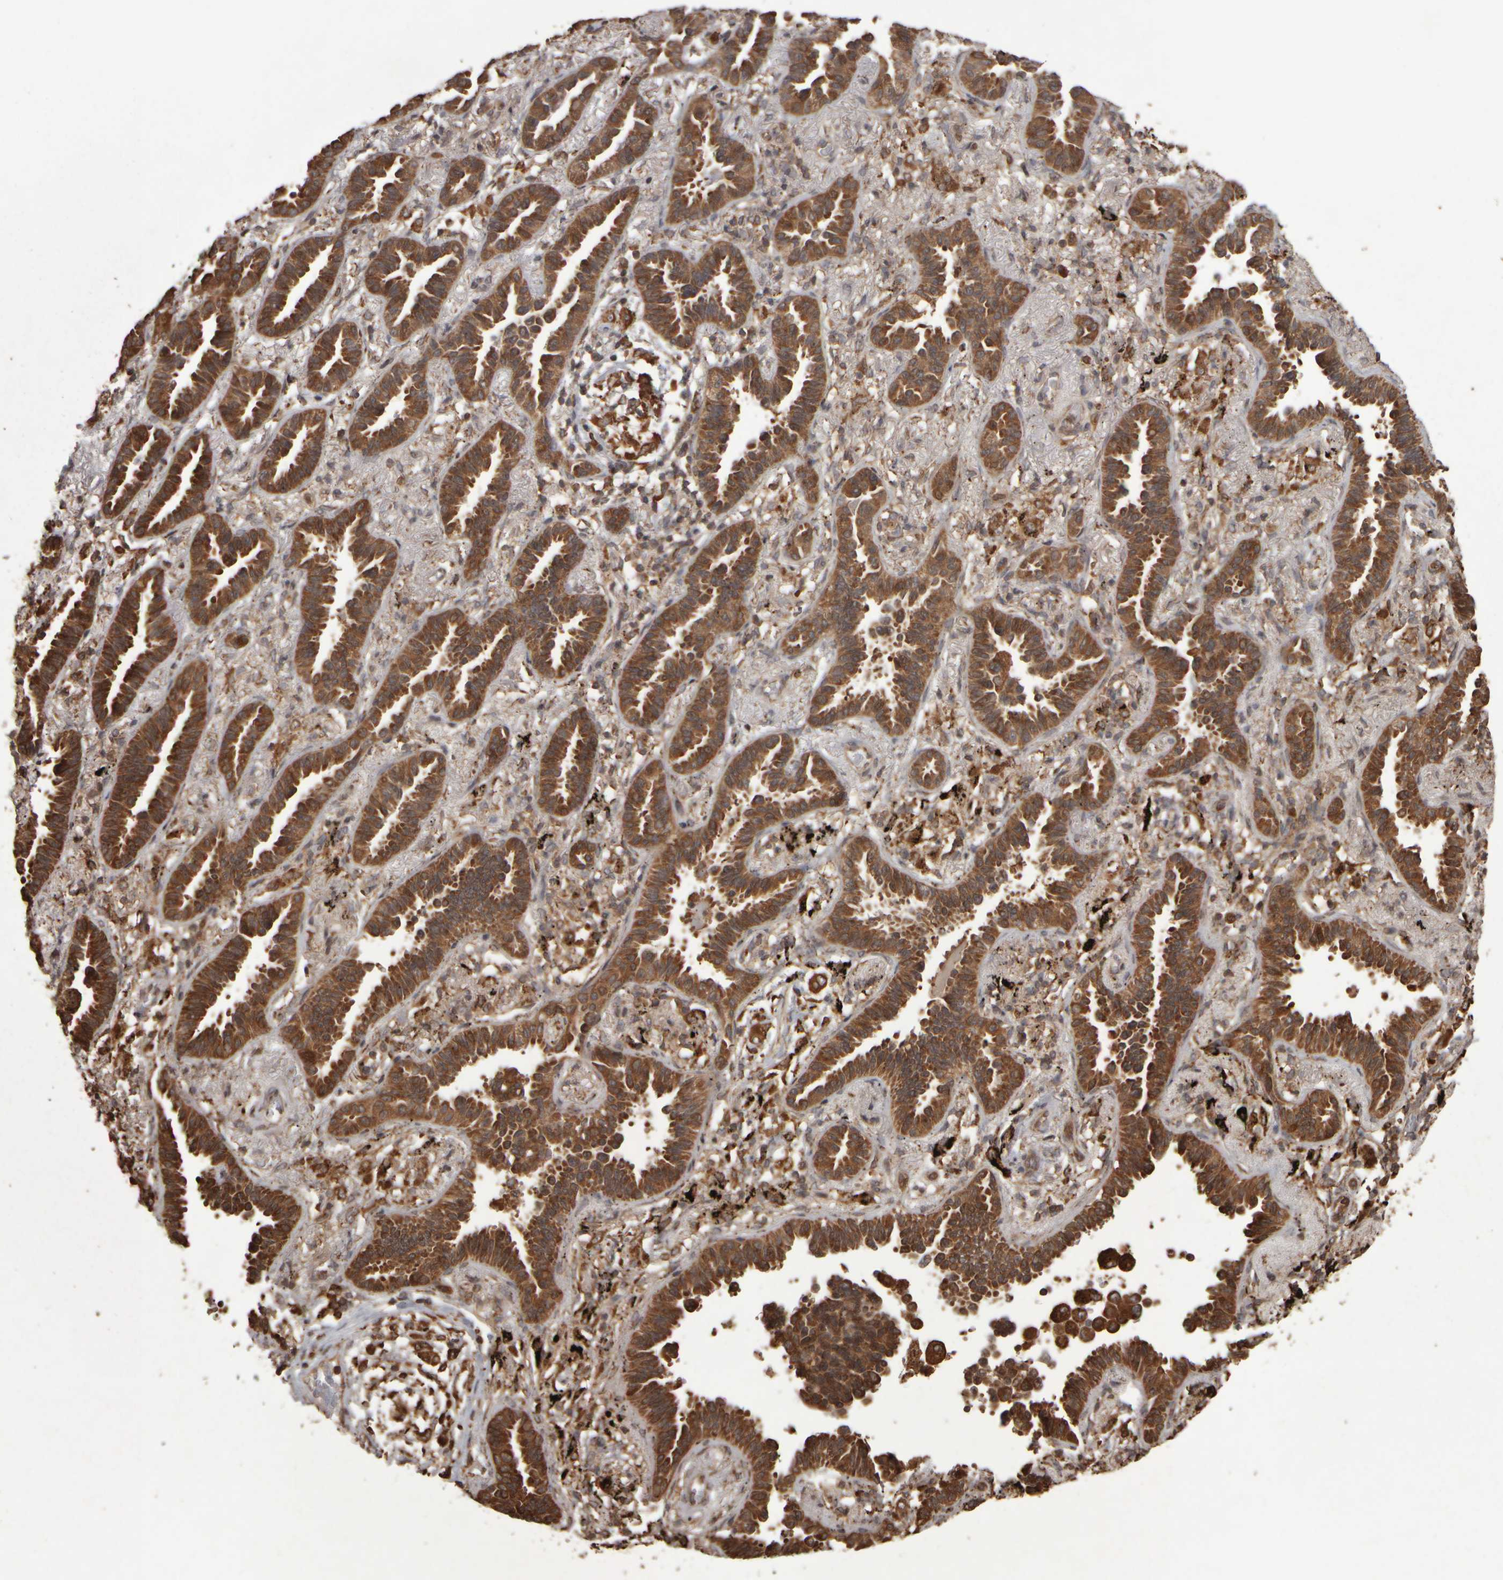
{"staining": {"intensity": "strong", "quantity": ">75%", "location": "cytoplasmic/membranous"}, "tissue": "lung cancer", "cell_type": "Tumor cells", "image_type": "cancer", "snomed": [{"axis": "morphology", "description": "Adenocarcinoma, NOS"}, {"axis": "topography", "description": "Lung"}], "caption": "Adenocarcinoma (lung) was stained to show a protein in brown. There is high levels of strong cytoplasmic/membranous staining in about >75% of tumor cells. (brown staining indicates protein expression, while blue staining denotes nuclei).", "gene": "AGBL3", "patient": {"sex": "male", "age": 59}}